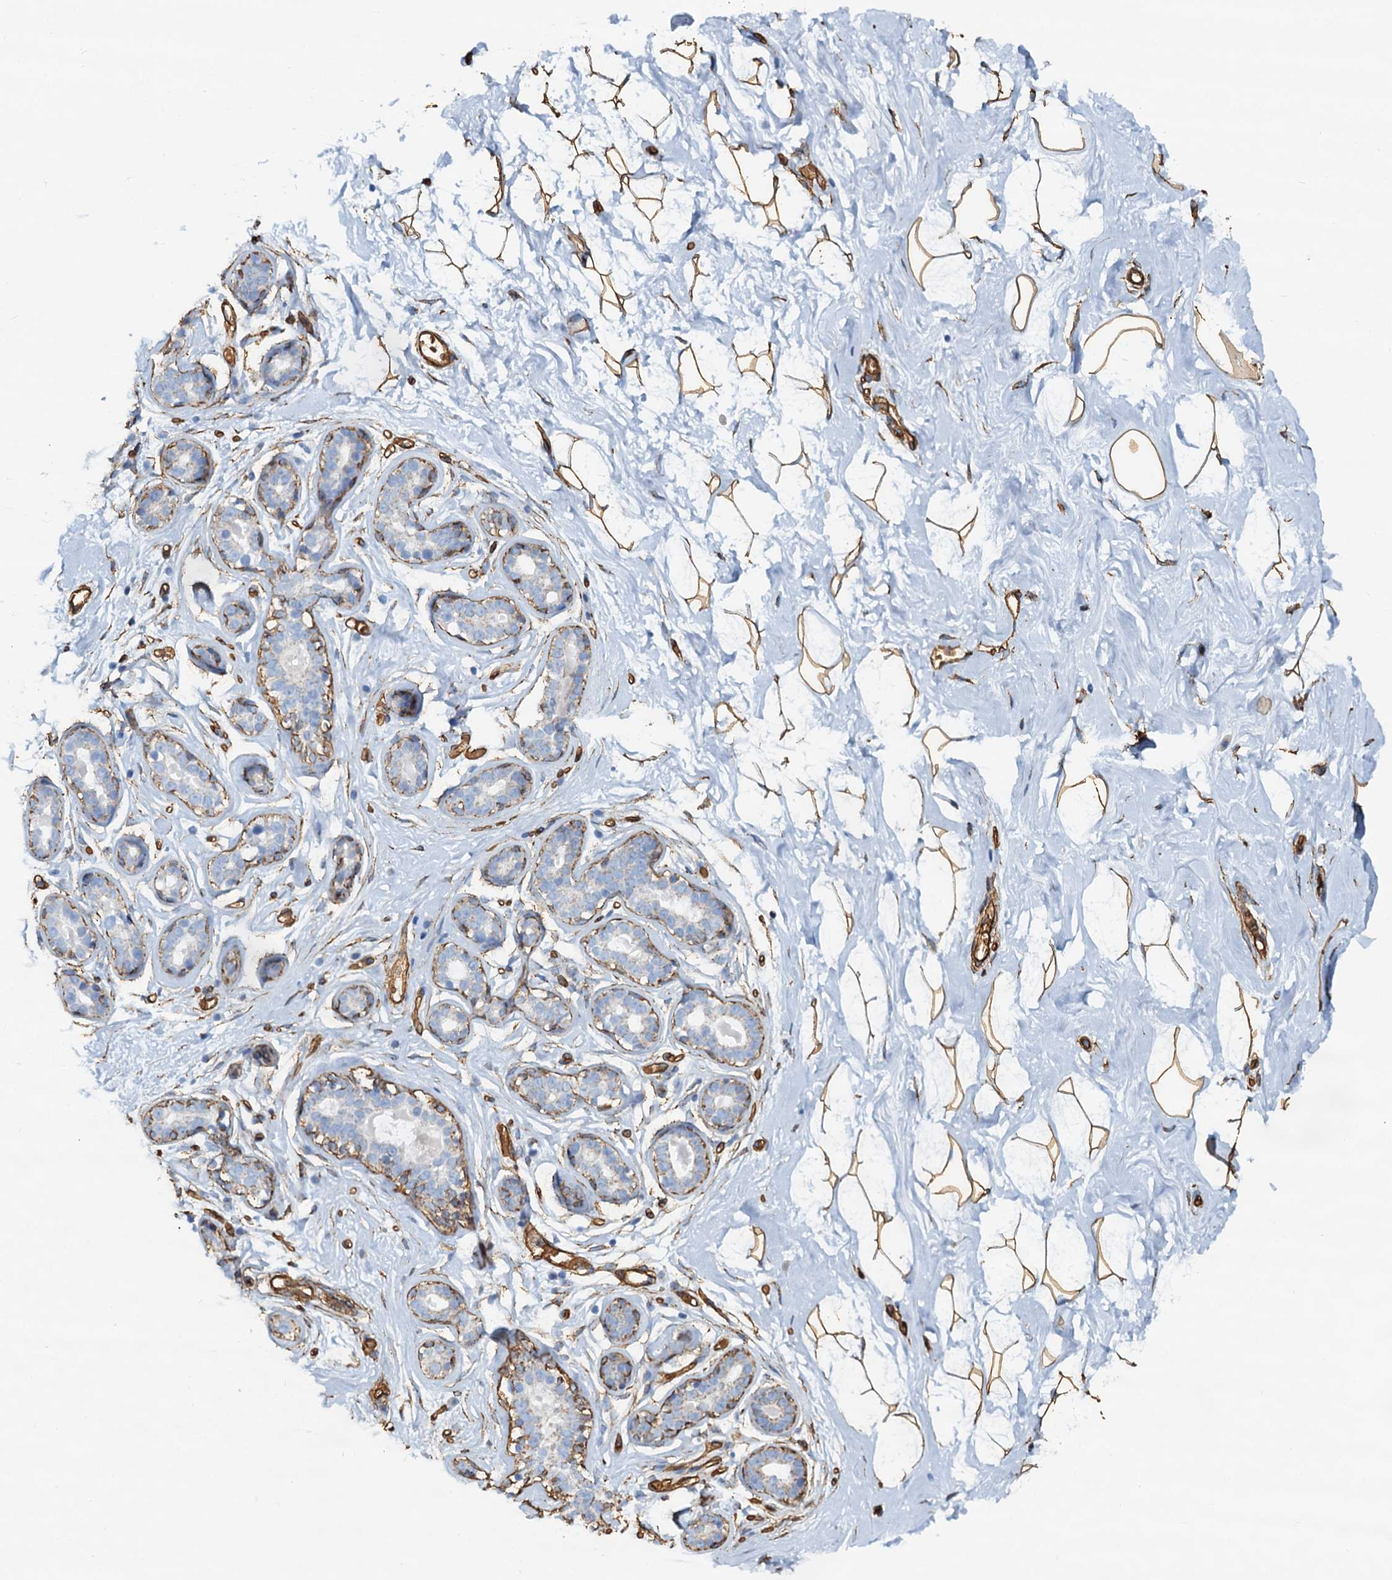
{"staining": {"intensity": "moderate", "quantity": ">75%", "location": "cytoplasmic/membranous"}, "tissue": "breast", "cell_type": "Adipocytes", "image_type": "normal", "snomed": [{"axis": "morphology", "description": "Normal tissue, NOS"}, {"axis": "morphology", "description": "Adenoma, NOS"}, {"axis": "topography", "description": "Breast"}], "caption": "Unremarkable breast exhibits moderate cytoplasmic/membranous positivity in about >75% of adipocytes, visualized by immunohistochemistry. Nuclei are stained in blue.", "gene": "DGKG", "patient": {"sex": "female", "age": 23}}